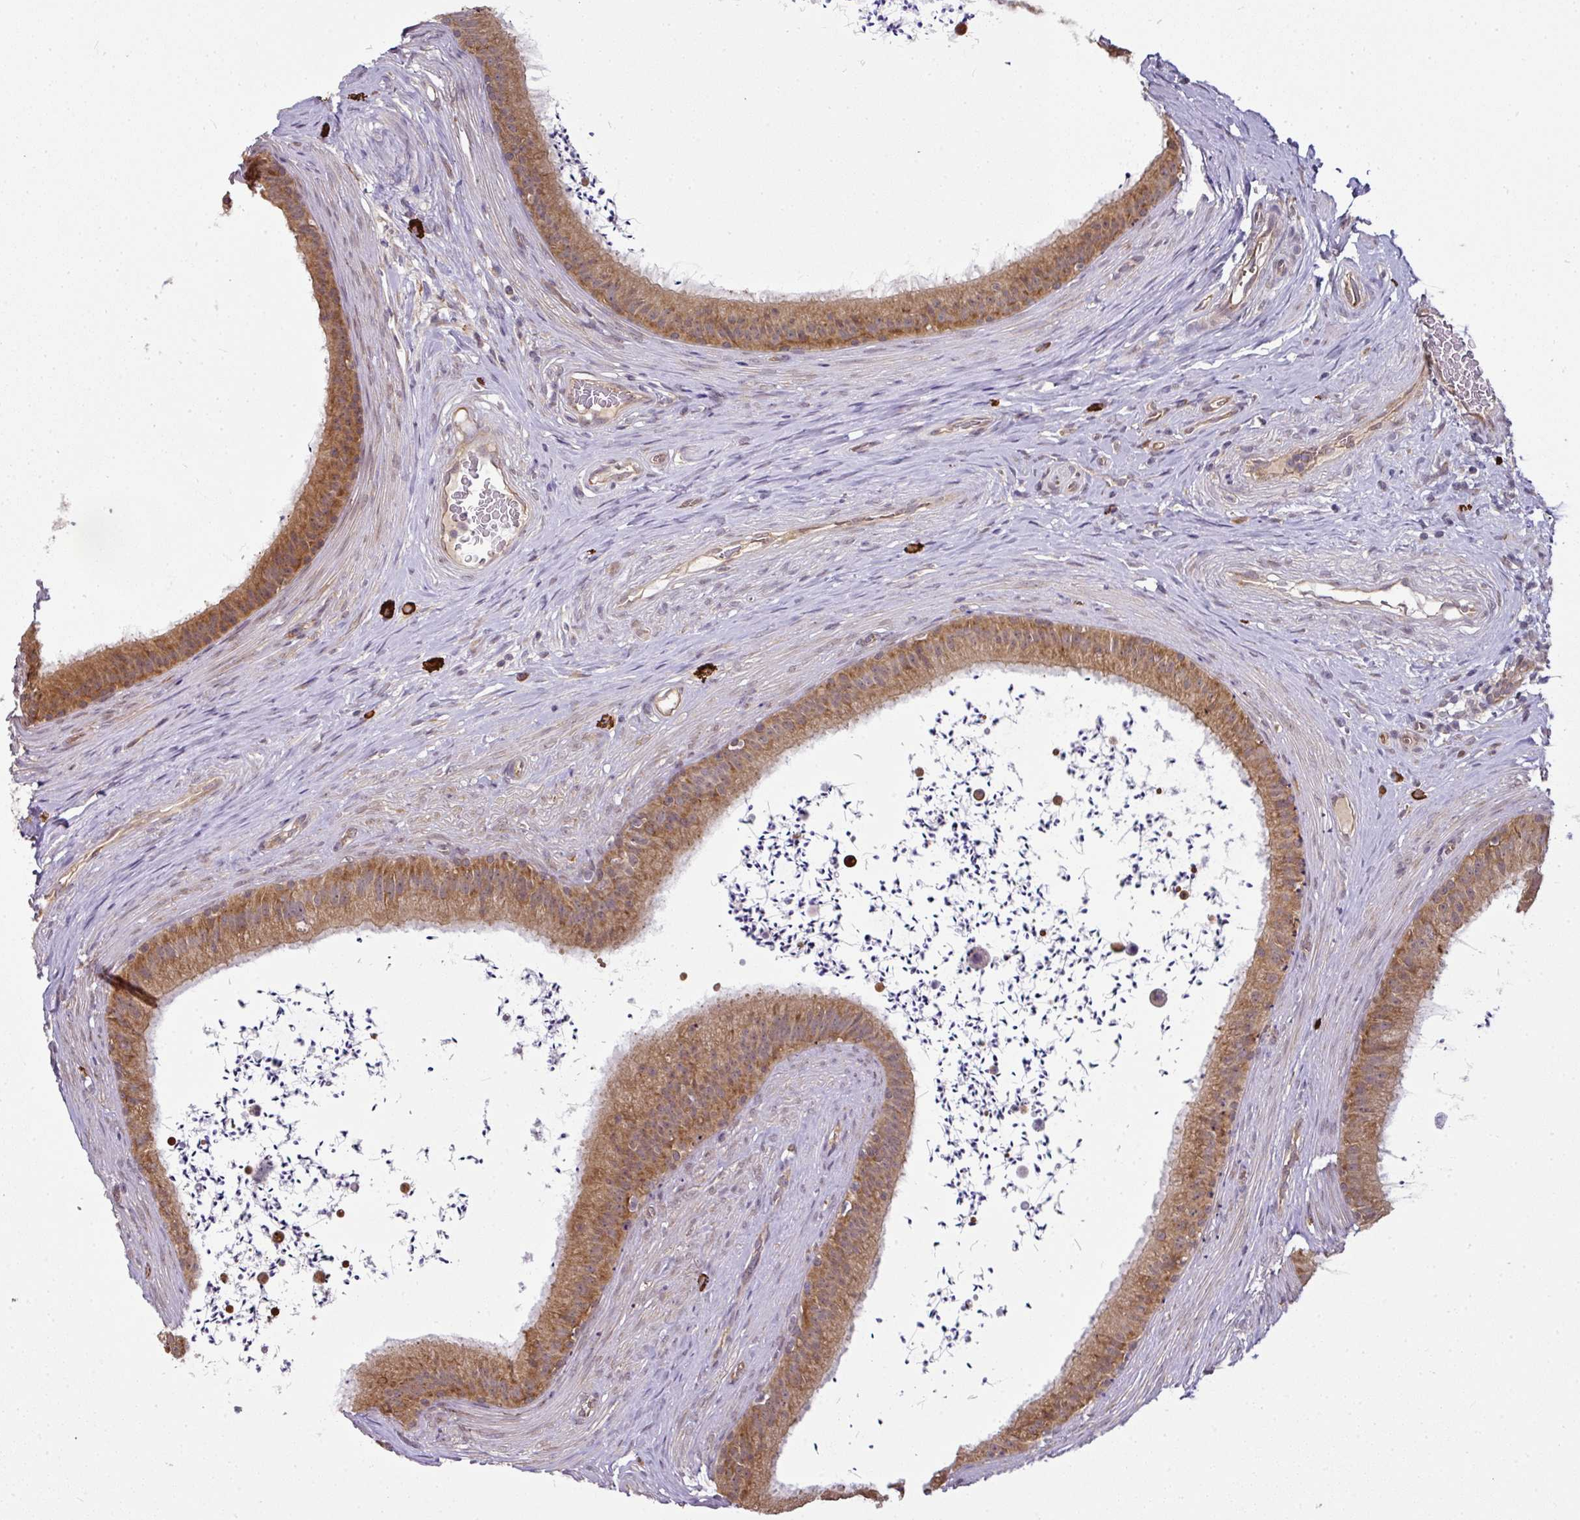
{"staining": {"intensity": "moderate", "quantity": ">75%", "location": "cytoplasmic/membranous"}, "tissue": "epididymis", "cell_type": "Glandular cells", "image_type": "normal", "snomed": [{"axis": "morphology", "description": "Normal tissue, NOS"}, {"axis": "topography", "description": "Testis"}, {"axis": "topography", "description": "Epididymis"}], "caption": "DAB immunohistochemical staining of unremarkable epididymis shows moderate cytoplasmic/membranous protein positivity in approximately >75% of glandular cells.", "gene": "RBM14", "patient": {"sex": "male", "age": 41}}